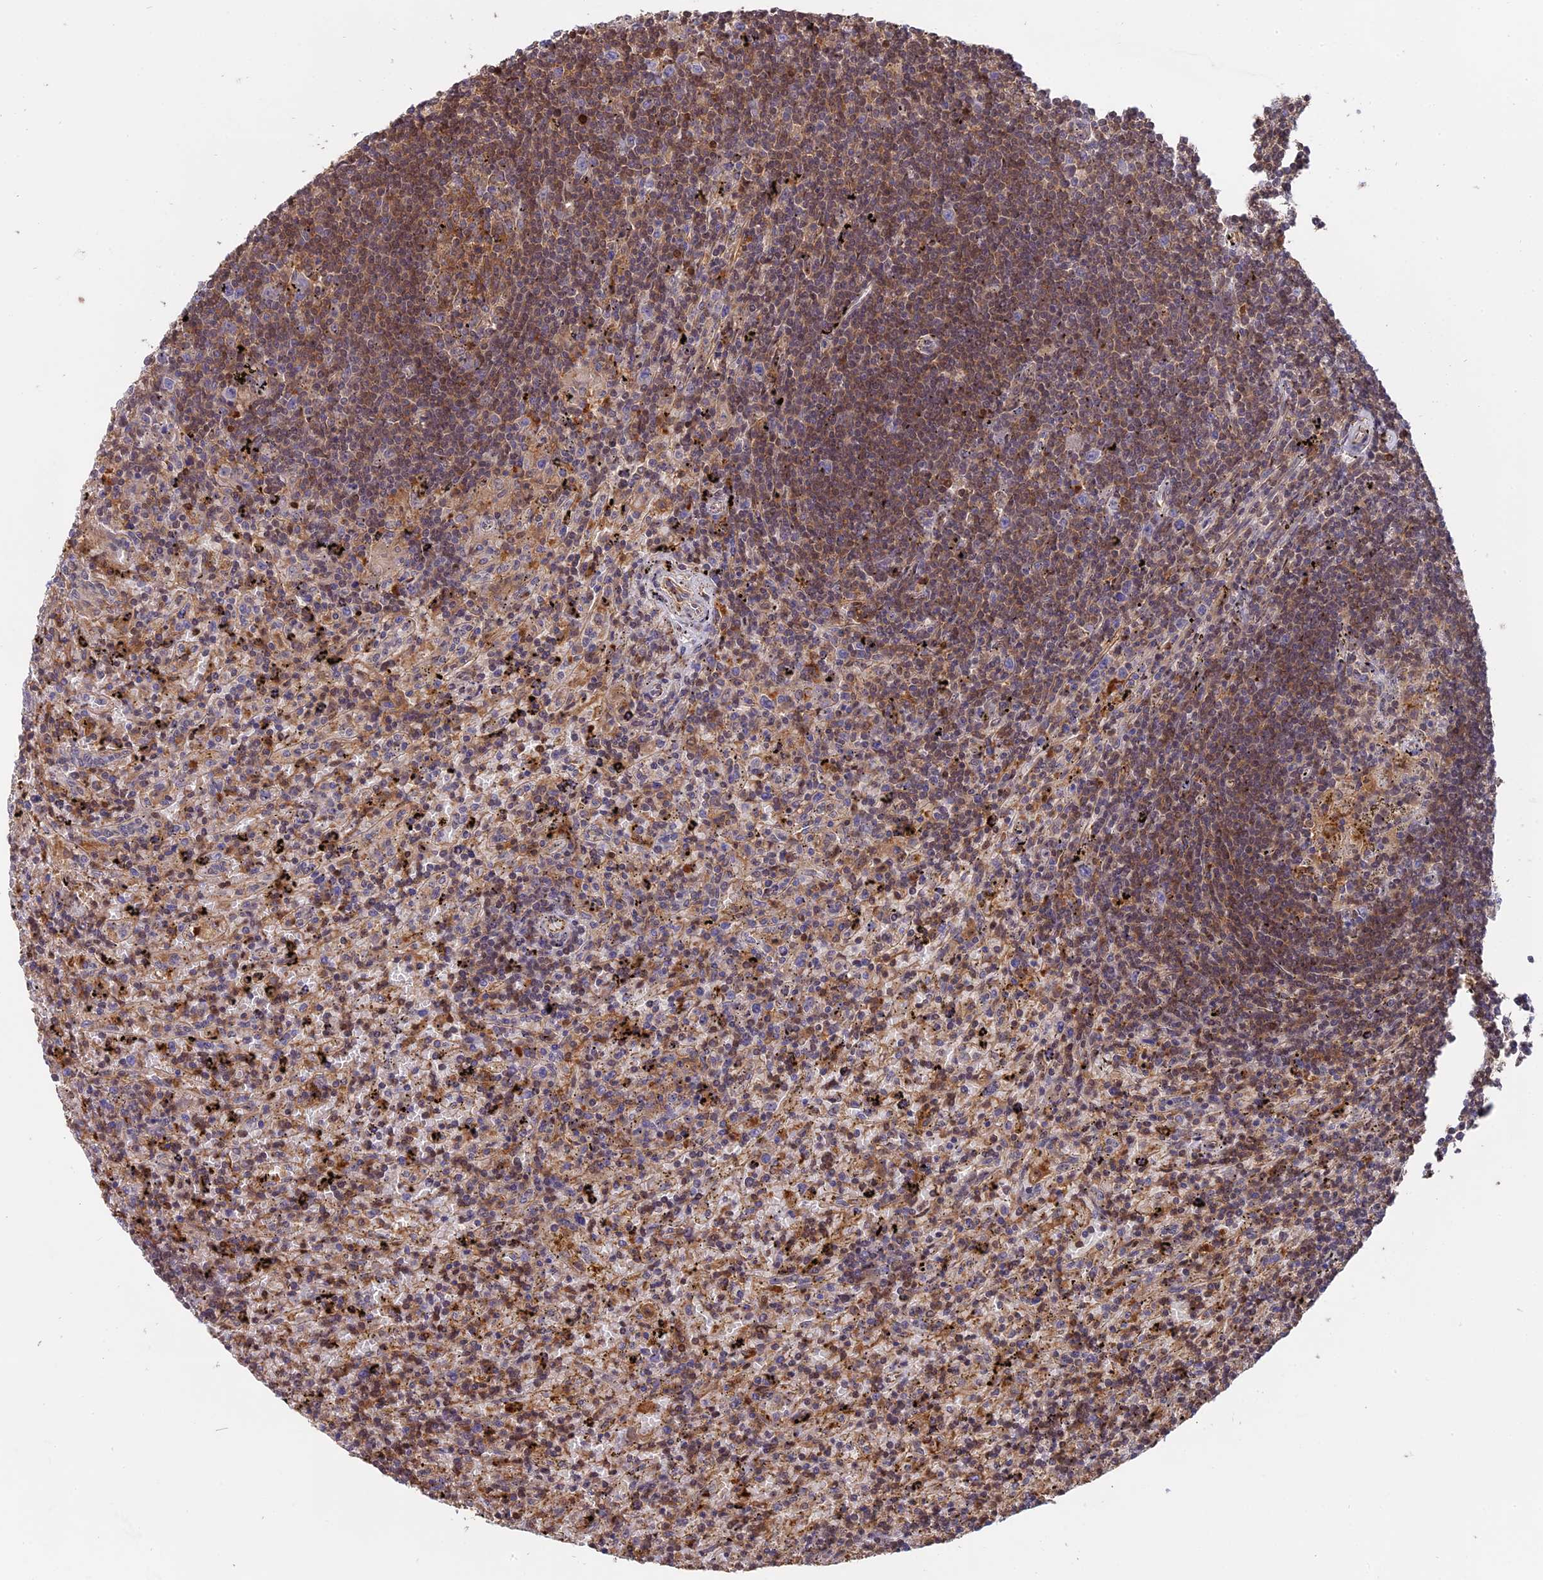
{"staining": {"intensity": "weak", "quantity": ">75%", "location": "nuclear"}, "tissue": "lymphoma", "cell_type": "Tumor cells", "image_type": "cancer", "snomed": [{"axis": "morphology", "description": "Malignant lymphoma, non-Hodgkin's type, Low grade"}, {"axis": "topography", "description": "Spleen"}], "caption": "An image of malignant lymphoma, non-Hodgkin's type (low-grade) stained for a protein exhibits weak nuclear brown staining in tumor cells.", "gene": "FAM118B", "patient": {"sex": "male", "age": 76}}